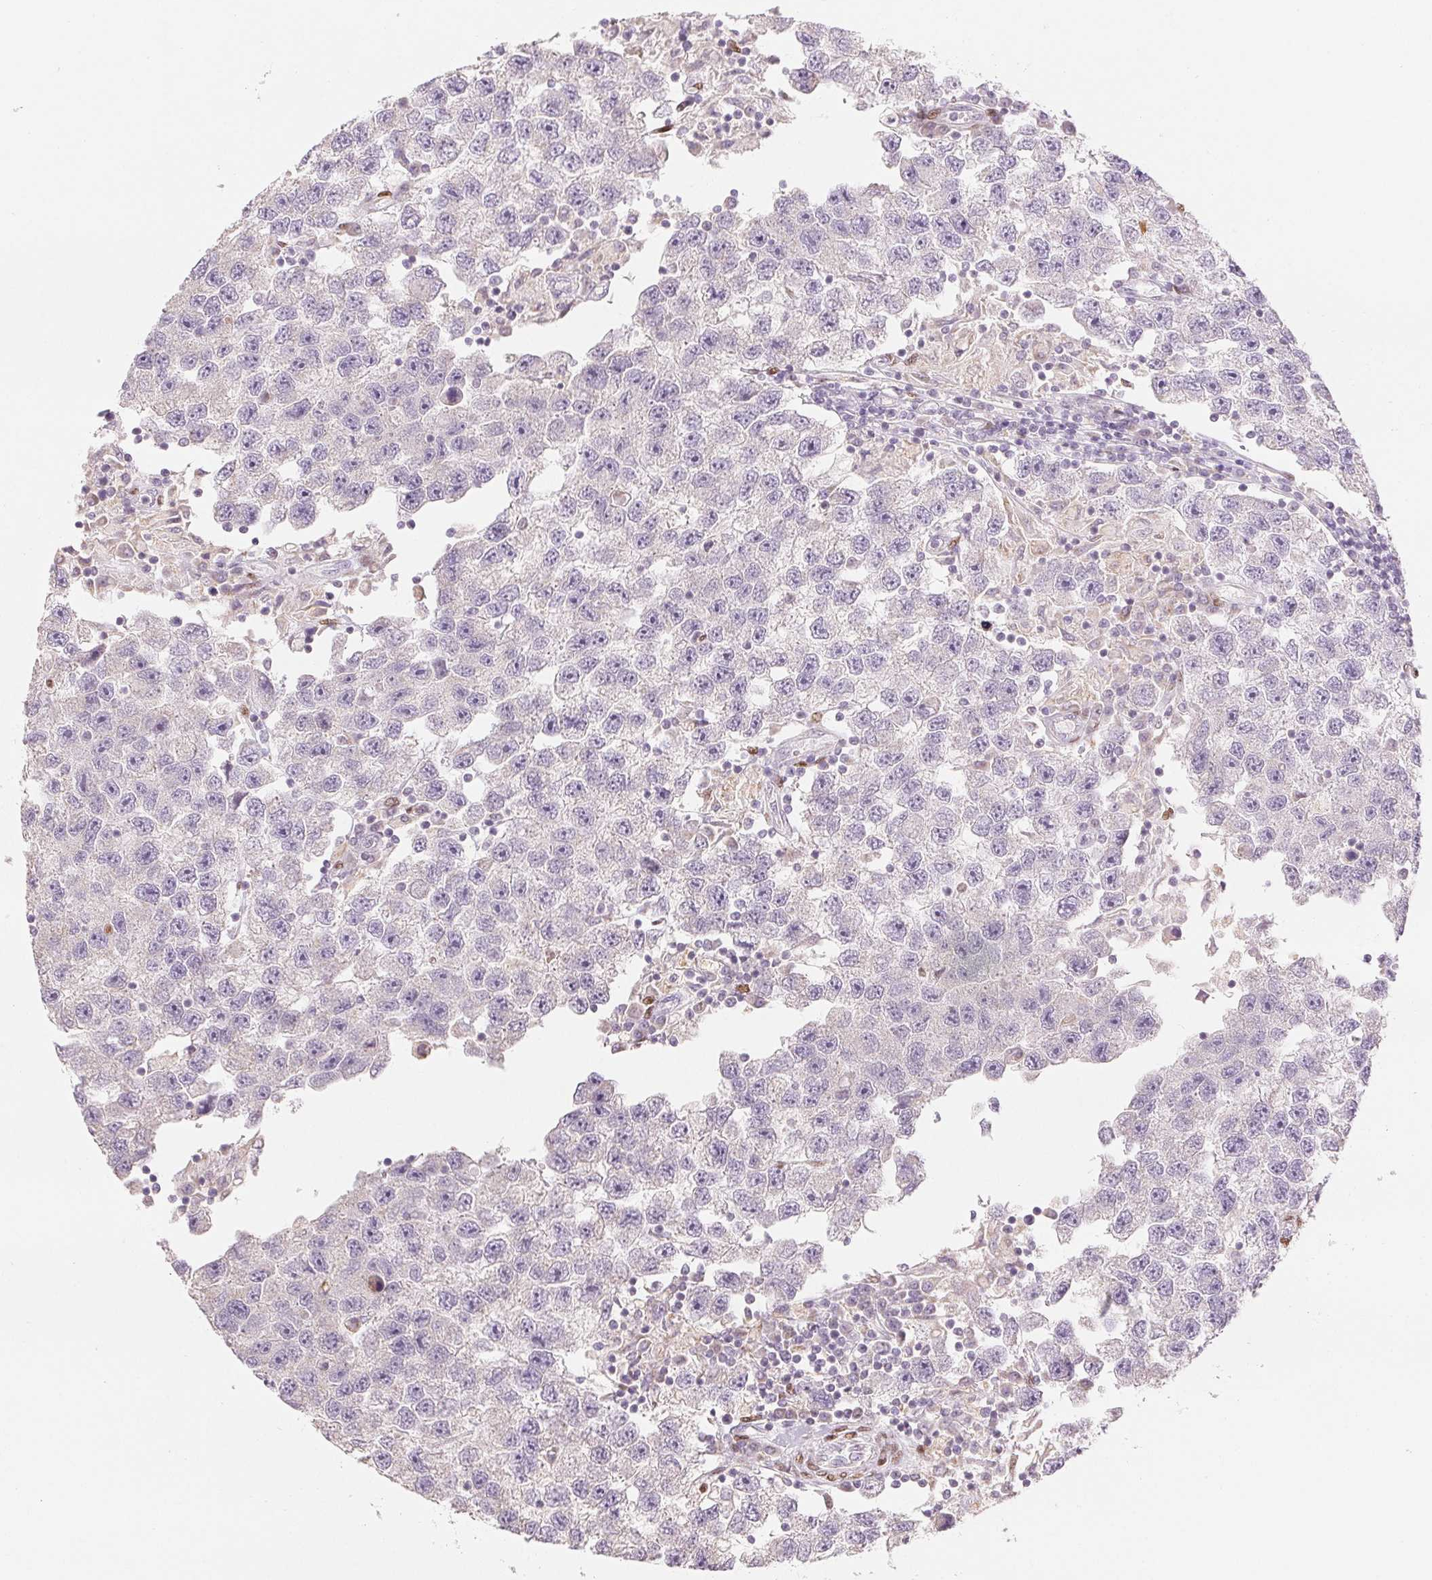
{"staining": {"intensity": "negative", "quantity": "none", "location": "none"}, "tissue": "testis cancer", "cell_type": "Tumor cells", "image_type": "cancer", "snomed": [{"axis": "morphology", "description": "Seminoma, NOS"}, {"axis": "topography", "description": "Testis"}], "caption": "Immunohistochemistry photomicrograph of neoplastic tissue: human seminoma (testis) stained with DAB demonstrates no significant protein positivity in tumor cells.", "gene": "SMARCD3", "patient": {"sex": "male", "age": 26}}